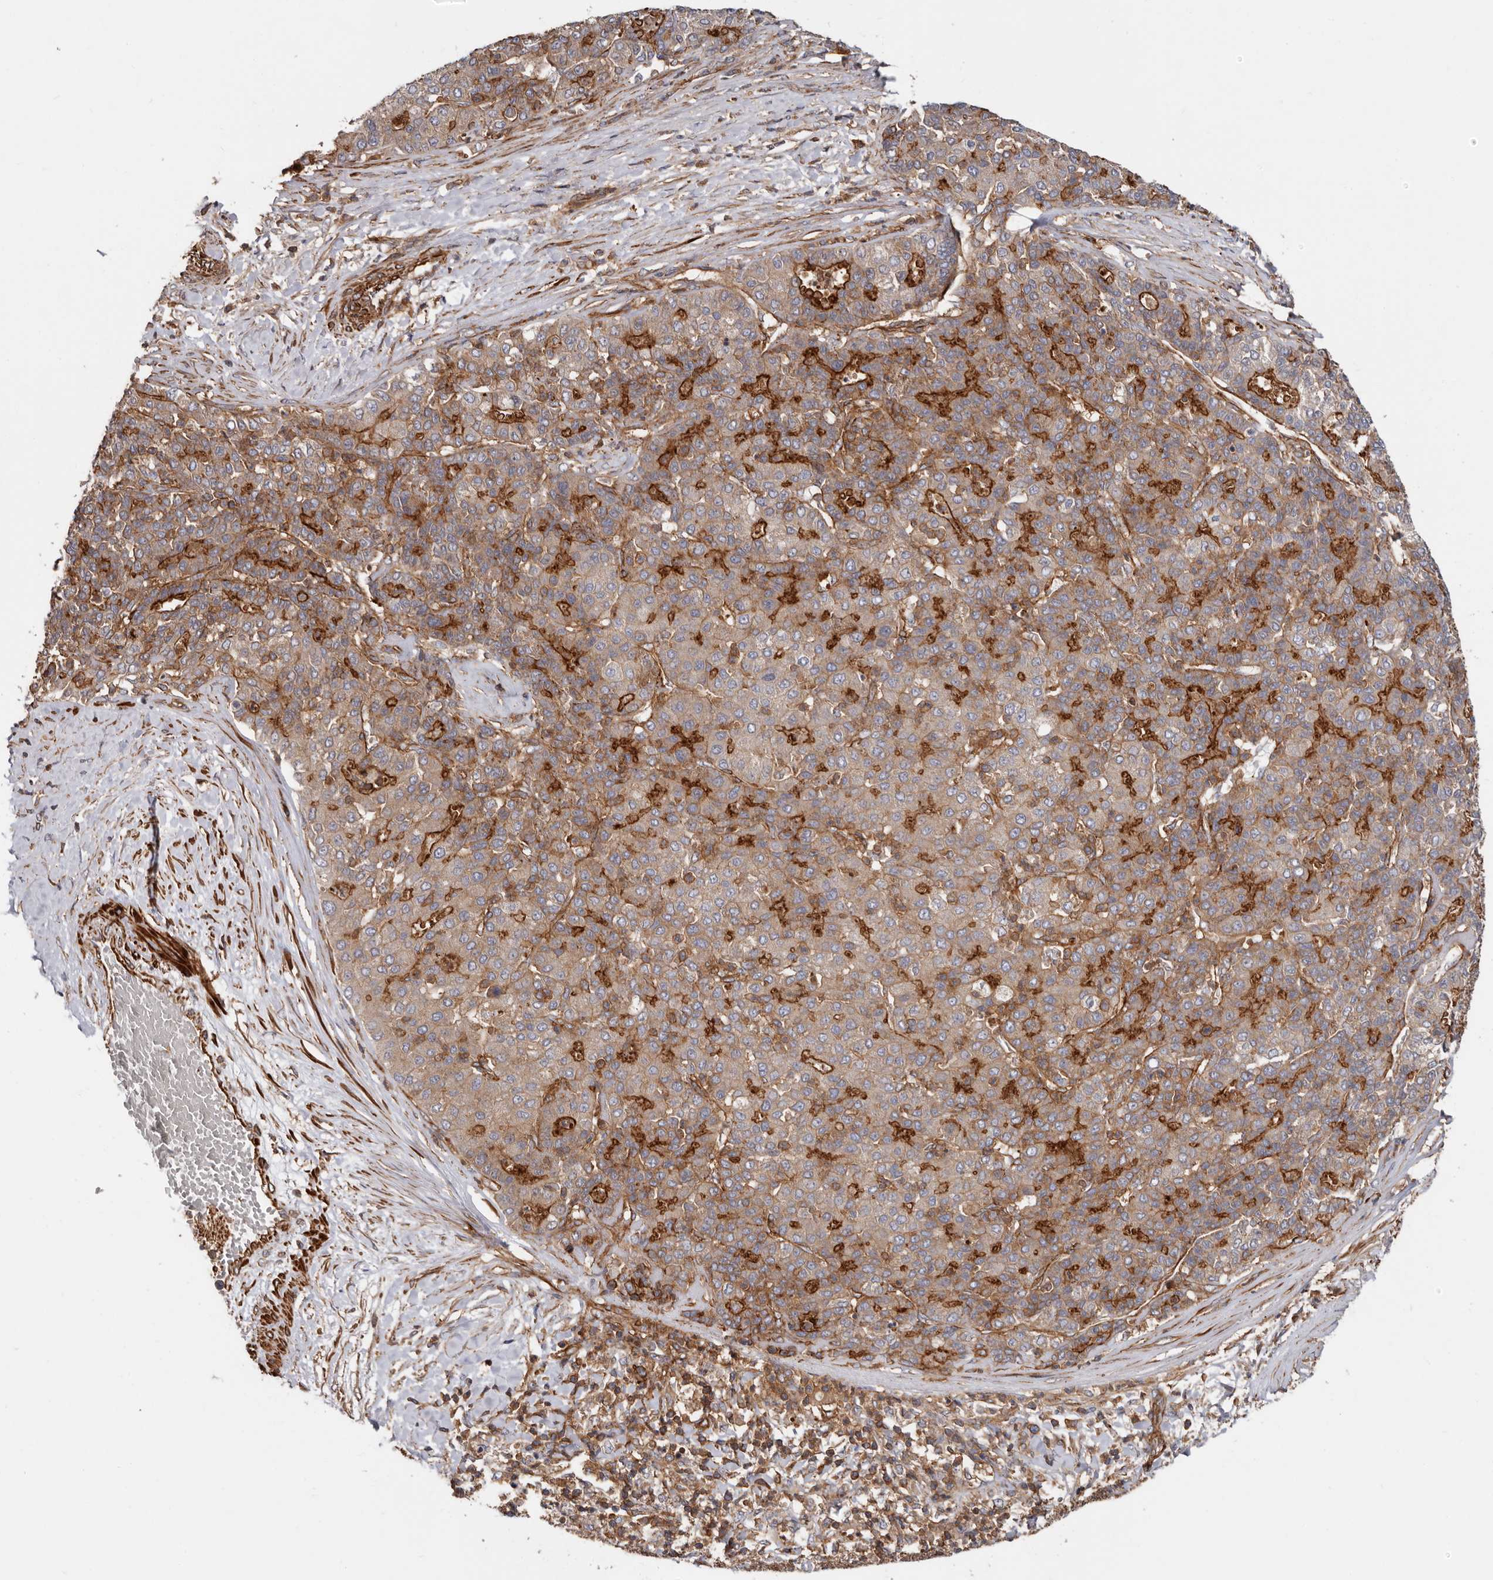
{"staining": {"intensity": "moderate", "quantity": ">75%", "location": "cytoplasmic/membranous"}, "tissue": "liver cancer", "cell_type": "Tumor cells", "image_type": "cancer", "snomed": [{"axis": "morphology", "description": "Carcinoma, Hepatocellular, NOS"}, {"axis": "topography", "description": "Liver"}], "caption": "Brown immunohistochemical staining in human liver cancer (hepatocellular carcinoma) demonstrates moderate cytoplasmic/membranous positivity in about >75% of tumor cells.", "gene": "TMC7", "patient": {"sex": "male", "age": 65}}